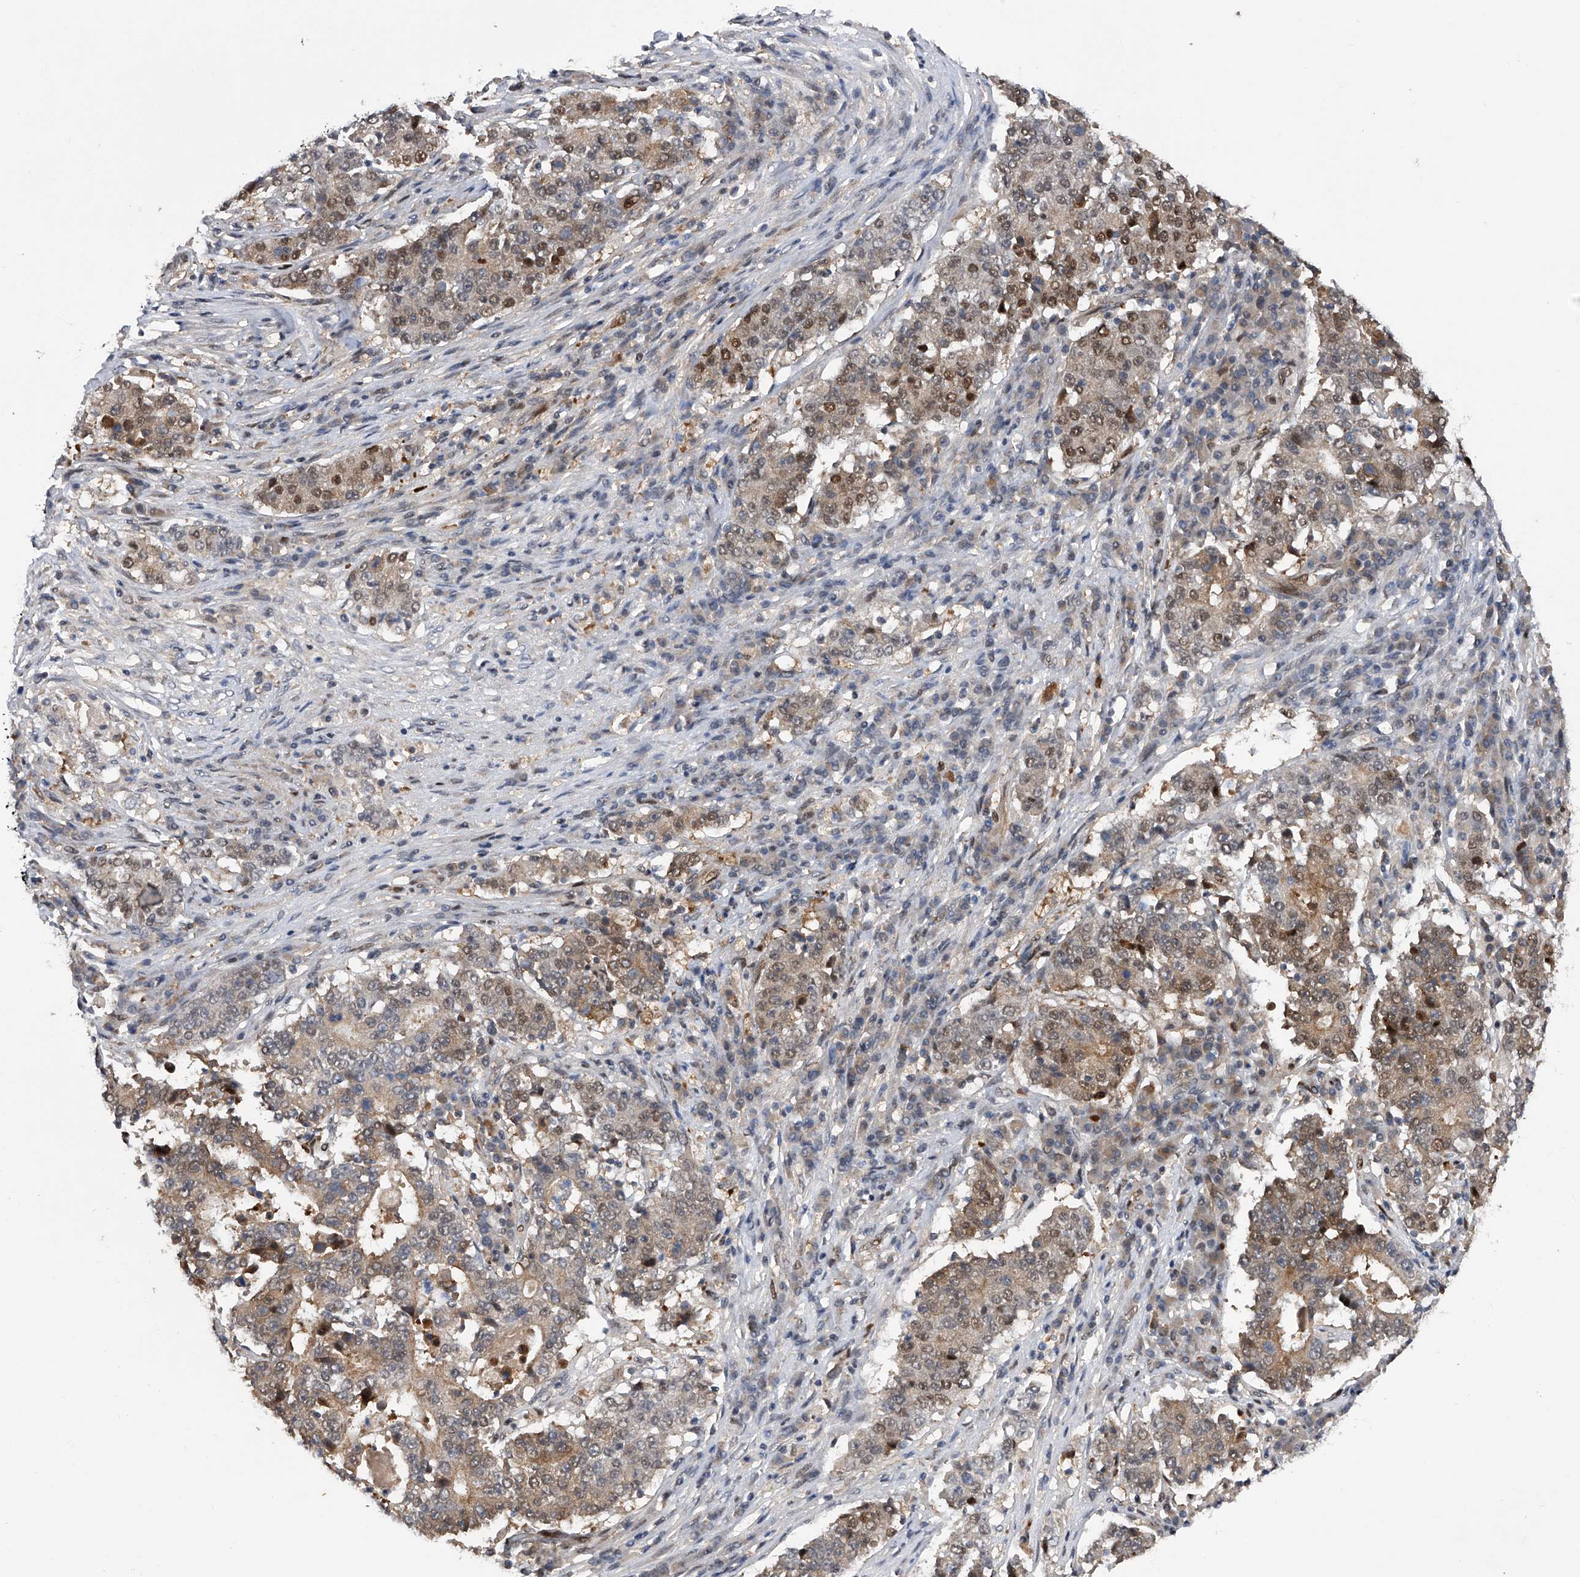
{"staining": {"intensity": "weak", "quantity": "25%-75%", "location": "cytoplasmic/membranous,nuclear"}, "tissue": "stomach cancer", "cell_type": "Tumor cells", "image_type": "cancer", "snomed": [{"axis": "morphology", "description": "Adenocarcinoma, NOS"}, {"axis": "topography", "description": "Stomach"}], "caption": "Immunohistochemistry (IHC) (DAB (3,3'-diaminobenzidine)) staining of human adenocarcinoma (stomach) shows weak cytoplasmic/membranous and nuclear protein expression in about 25%-75% of tumor cells. Using DAB (3,3'-diaminobenzidine) (brown) and hematoxylin (blue) stains, captured at high magnification using brightfield microscopy.", "gene": "RWDD2A", "patient": {"sex": "male", "age": 59}}